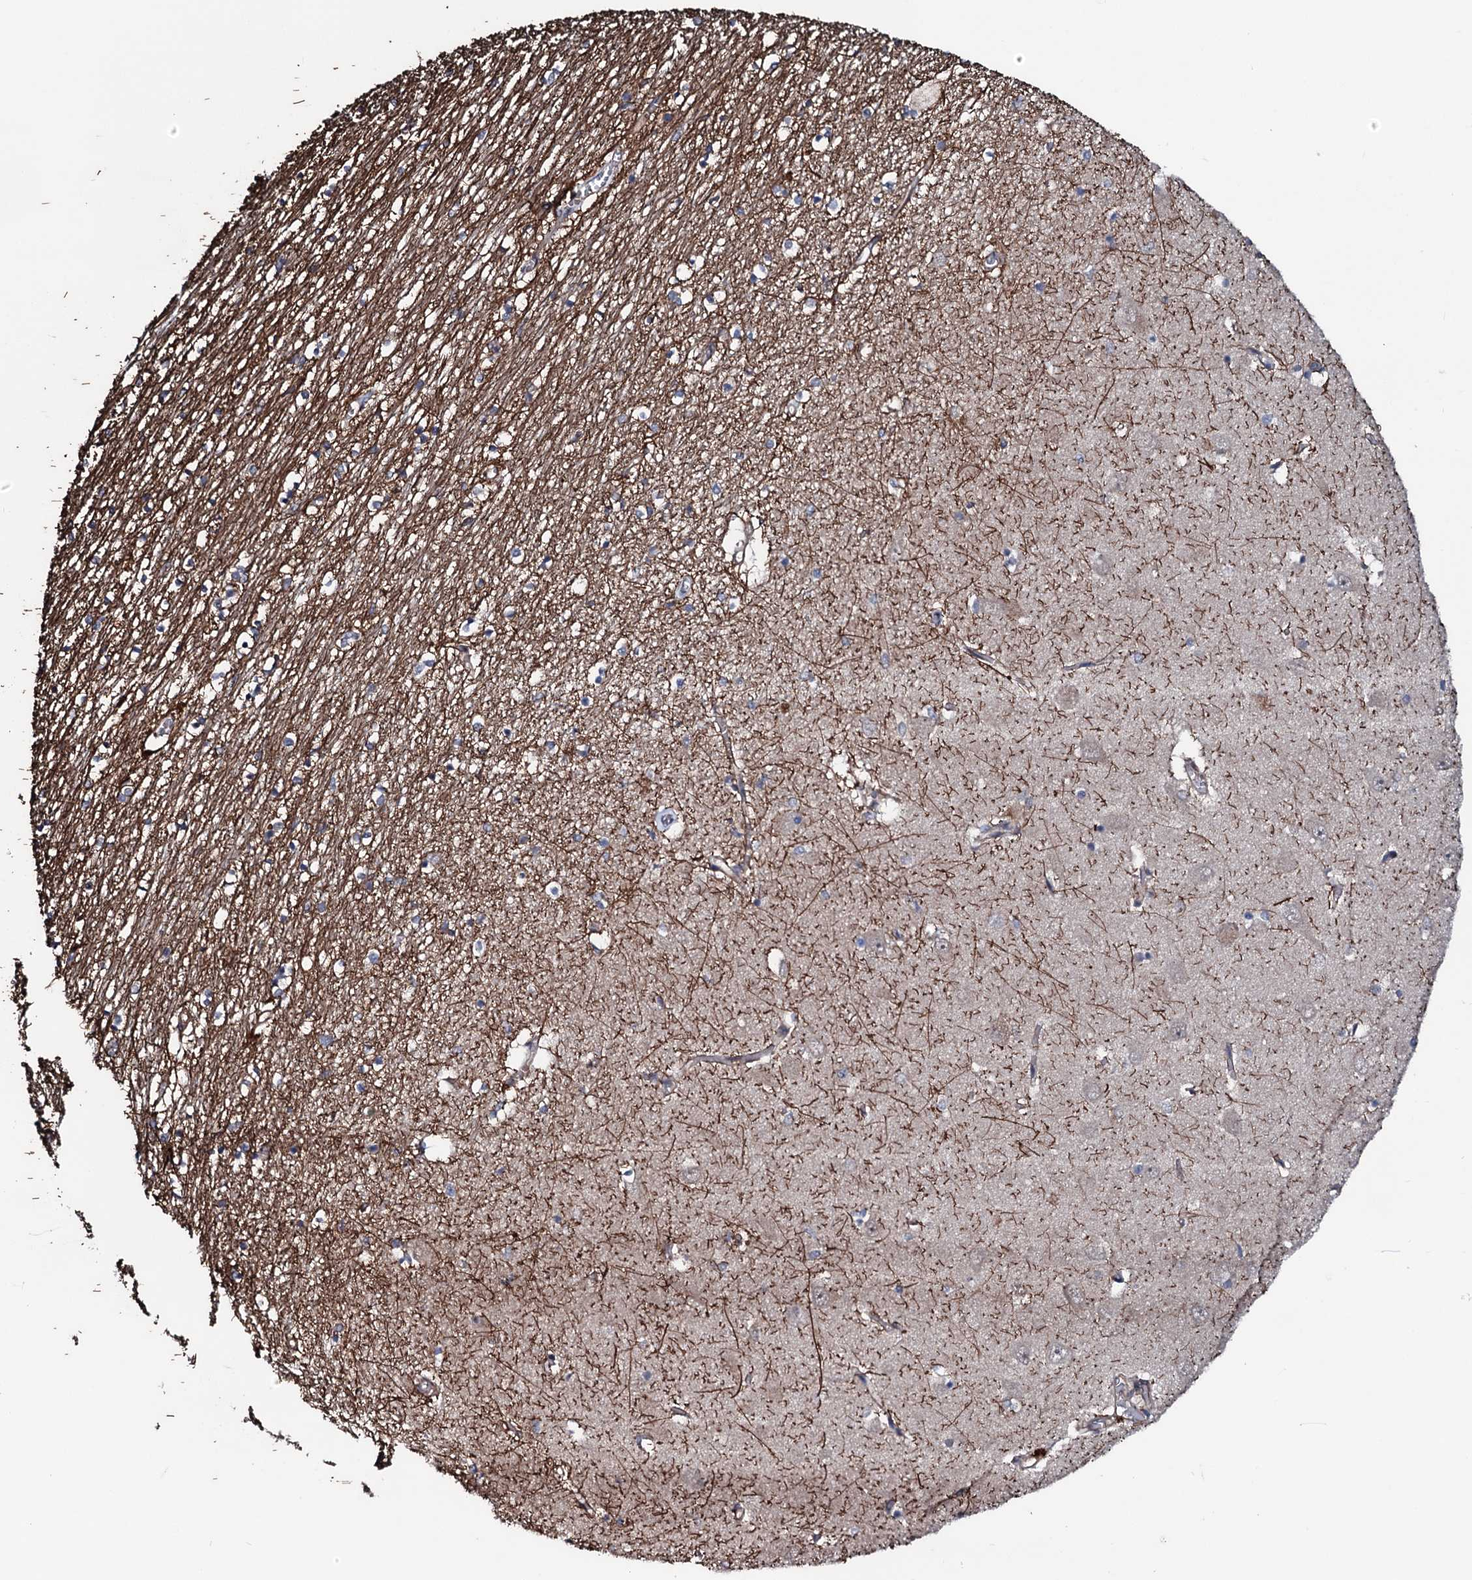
{"staining": {"intensity": "weak", "quantity": "<25%", "location": "cytoplasmic/membranous"}, "tissue": "hippocampus", "cell_type": "Glial cells", "image_type": "normal", "snomed": [{"axis": "morphology", "description": "Normal tissue, NOS"}, {"axis": "topography", "description": "Hippocampus"}], "caption": "This is an immunohistochemistry (IHC) image of benign hippocampus. There is no staining in glial cells.", "gene": "OGFOD2", "patient": {"sex": "male", "age": 70}}